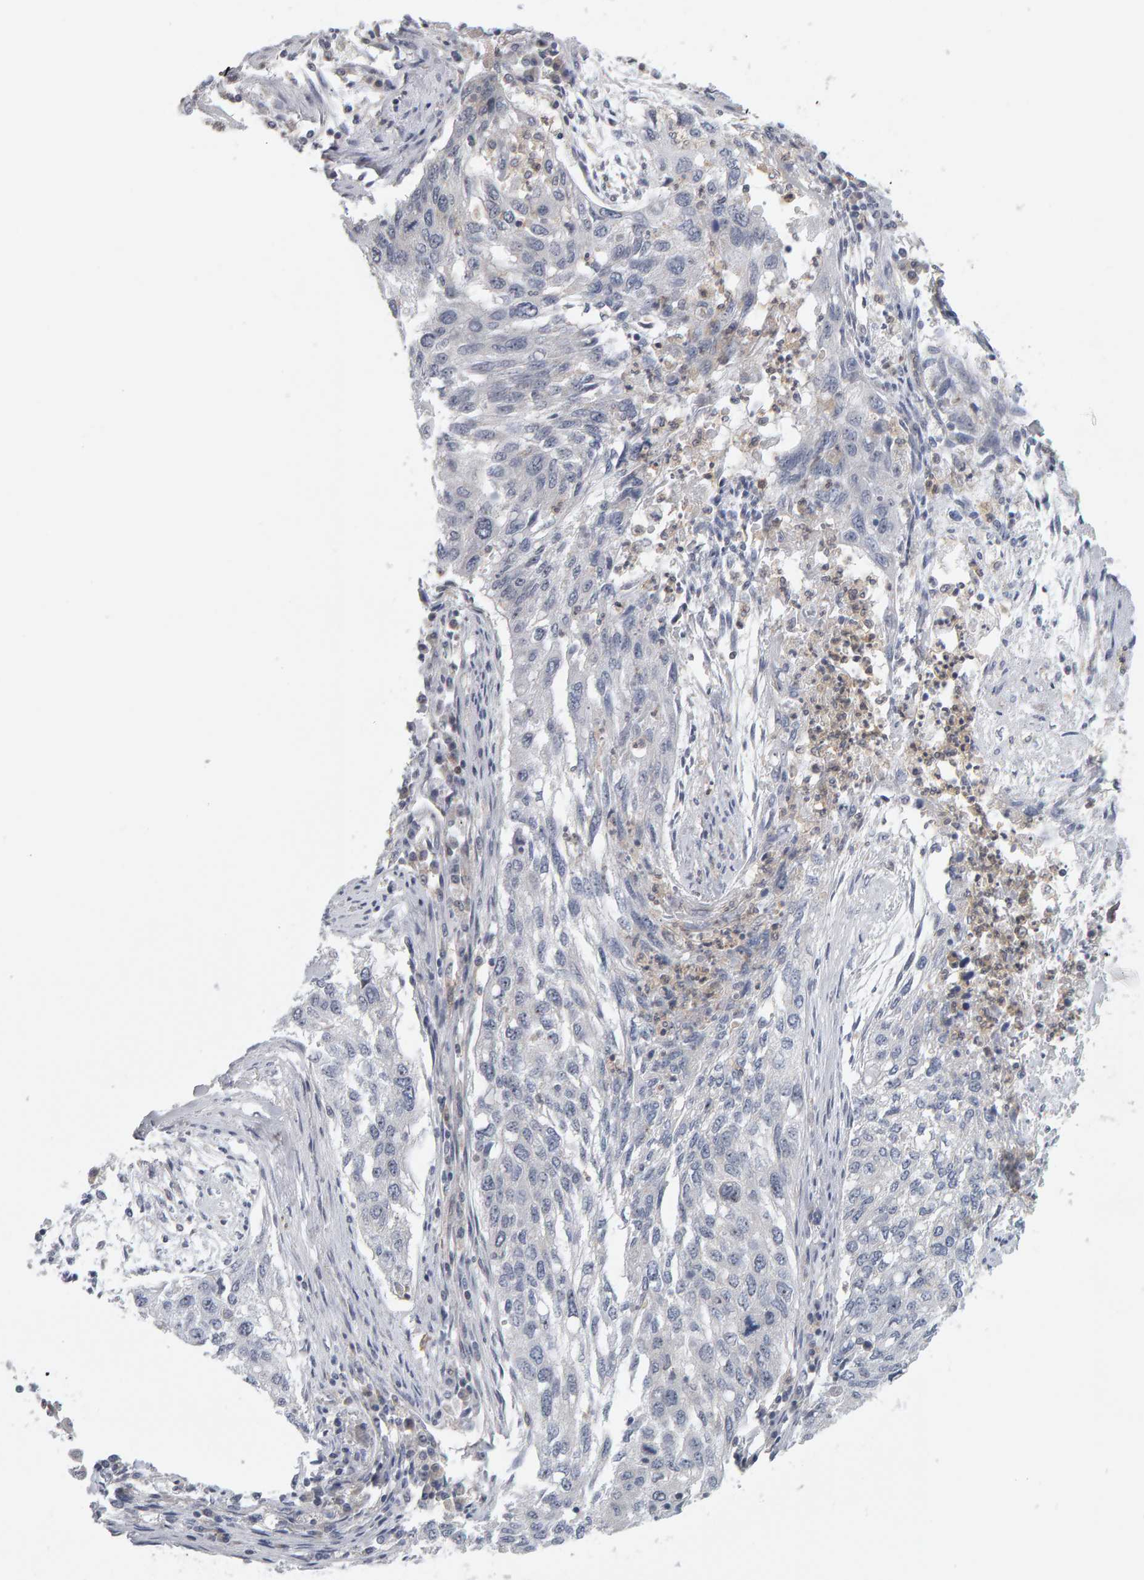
{"staining": {"intensity": "negative", "quantity": "none", "location": "none"}, "tissue": "lung cancer", "cell_type": "Tumor cells", "image_type": "cancer", "snomed": [{"axis": "morphology", "description": "Squamous cell carcinoma, NOS"}, {"axis": "topography", "description": "Lung"}], "caption": "The image demonstrates no staining of tumor cells in squamous cell carcinoma (lung).", "gene": "MSRA", "patient": {"sex": "female", "age": 63}}